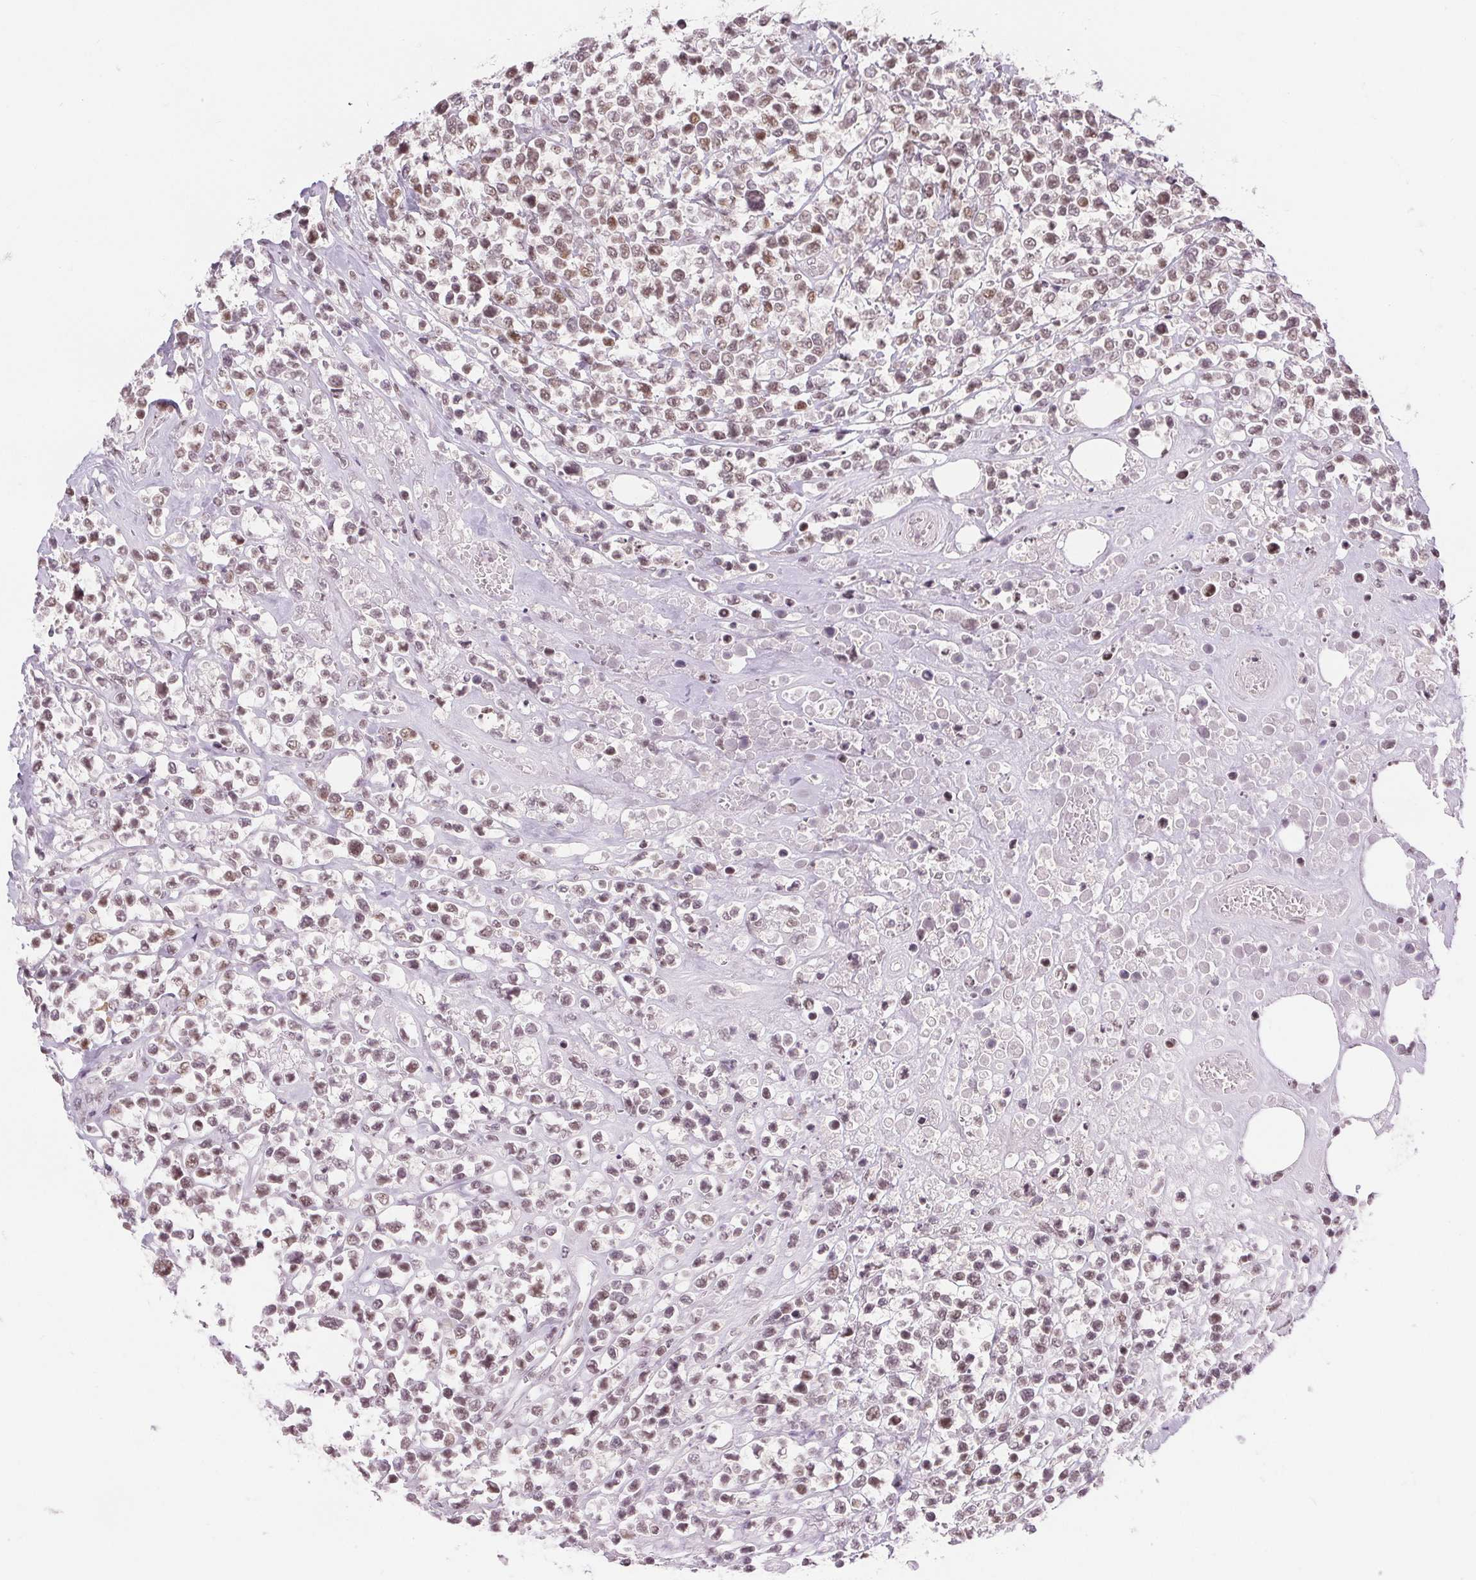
{"staining": {"intensity": "weak", "quantity": "25%-75%", "location": "nuclear"}, "tissue": "lymphoma", "cell_type": "Tumor cells", "image_type": "cancer", "snomed": [{"axis": "morphology", "description": "Malignant lymphoma, non-Hodgkin's type, High grade"}, {"axis": "topography", "description": "Soft tissue"}], "caption": "Tumor cells demonstrate weak nuclear staining in about 25%-75% of cells in high-grade malignant lymphoma, non-Hodgkin's type.", "gene": "DEK", "patient": {"sex": "female", "age": 56}}